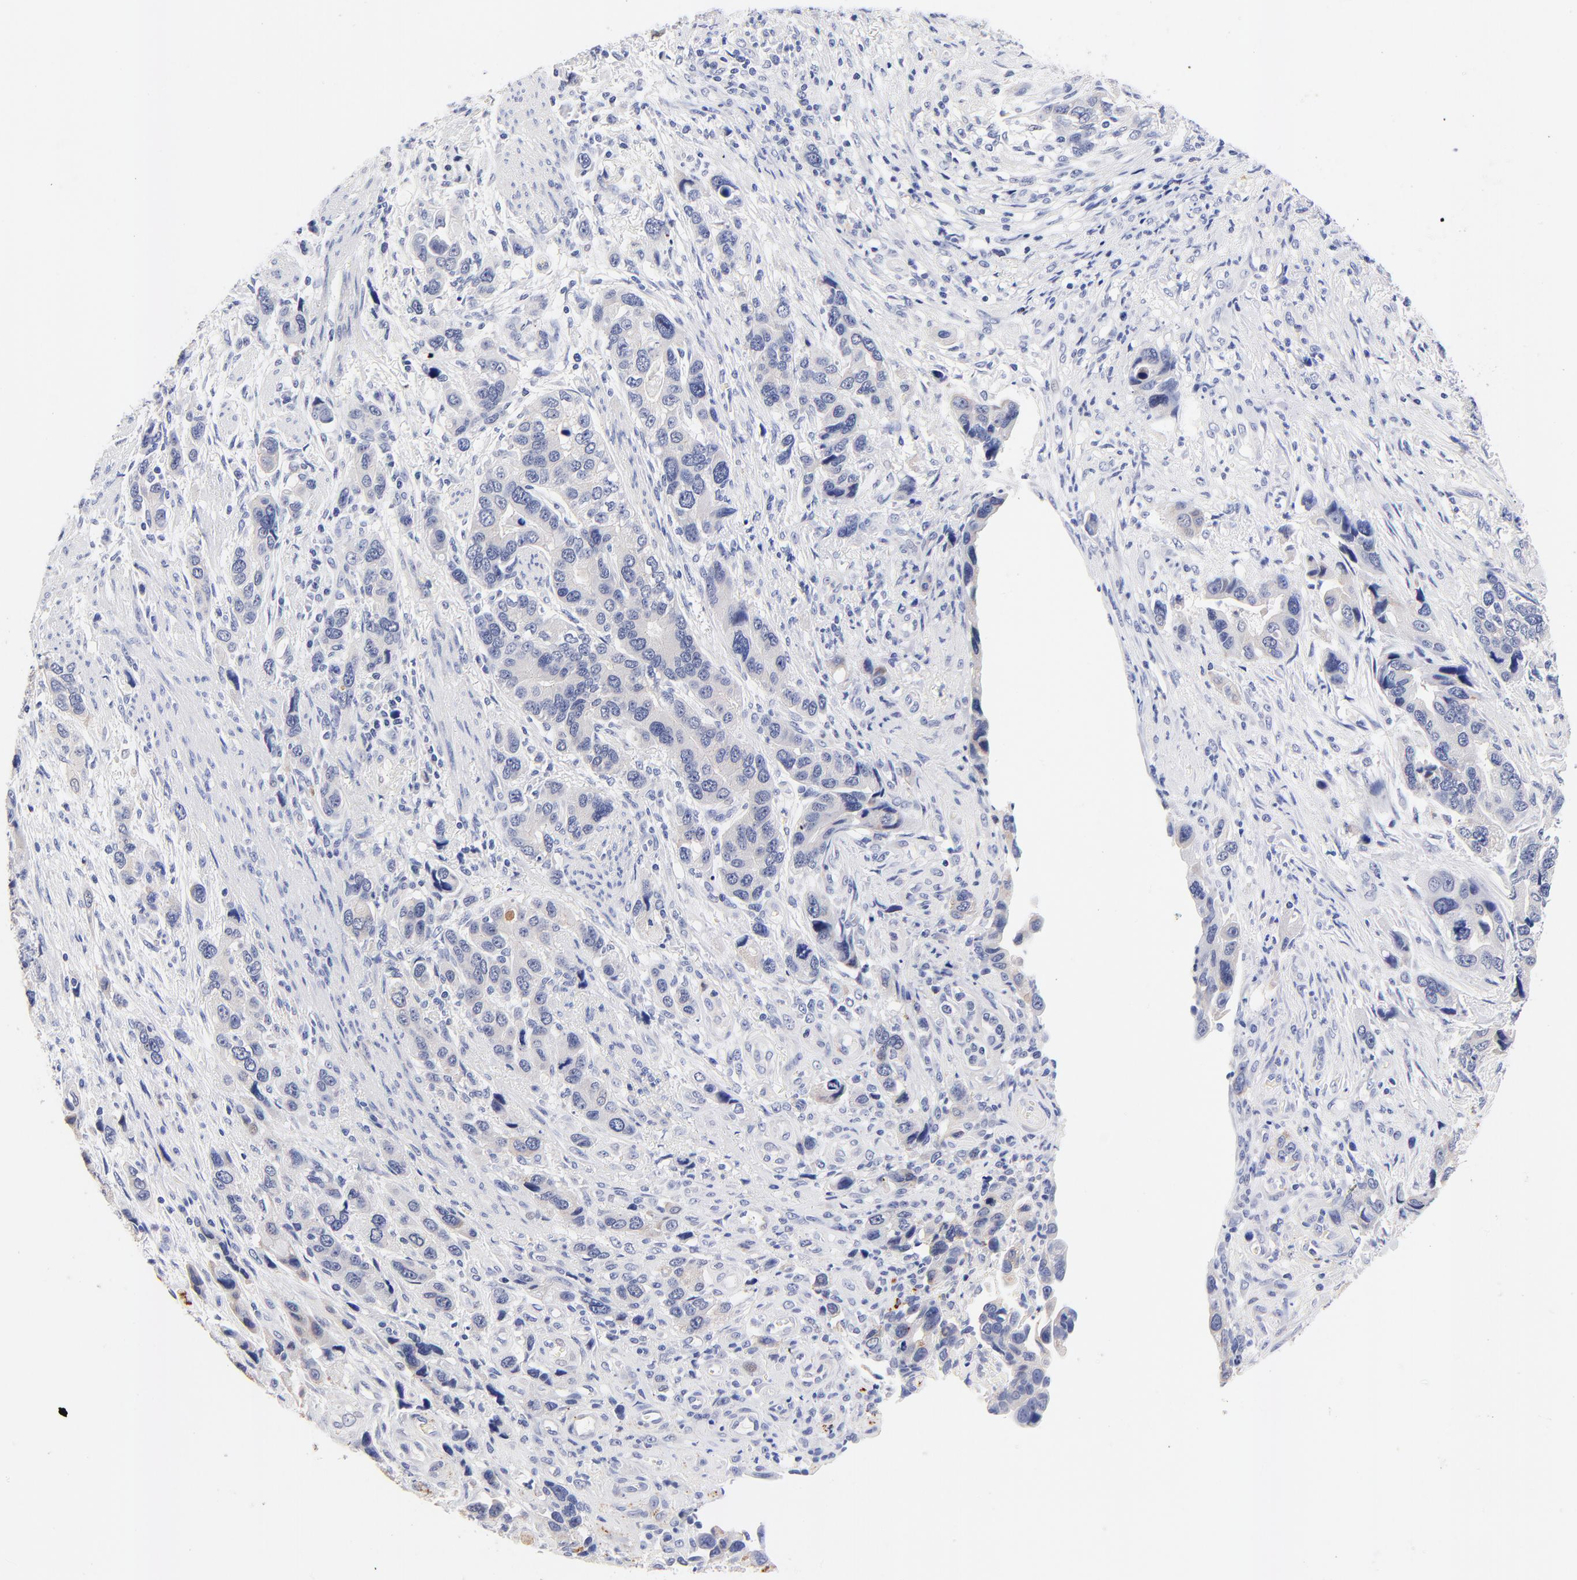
{"staining": {"intensity": "negative", "quantity": "none", "location": "none"}, "tissue": "stomach cancer", "cell_type": "Tumor cells", "image_type": "cancer", "snomed": [{"axis": "morphology", "description": "Adenocarcinoma, NOS"}, {"axis": "topography", "description": "Stomach, lower"}], "caption": "High magnification brightfield microscopy of stomach cancer stained with DAB (brown) and counterstained with hematoxylin (blue): tumor cells show no significant staining. The staining was performed using DAB (3,3'-diaminobenzidine) to visualize the protein expression in brown, while the nuclei were stained in blue with hematoxylin (Magnification: 20x).", "gene": "FAM117B", "patient": {"sex": "female", "age": 93}}